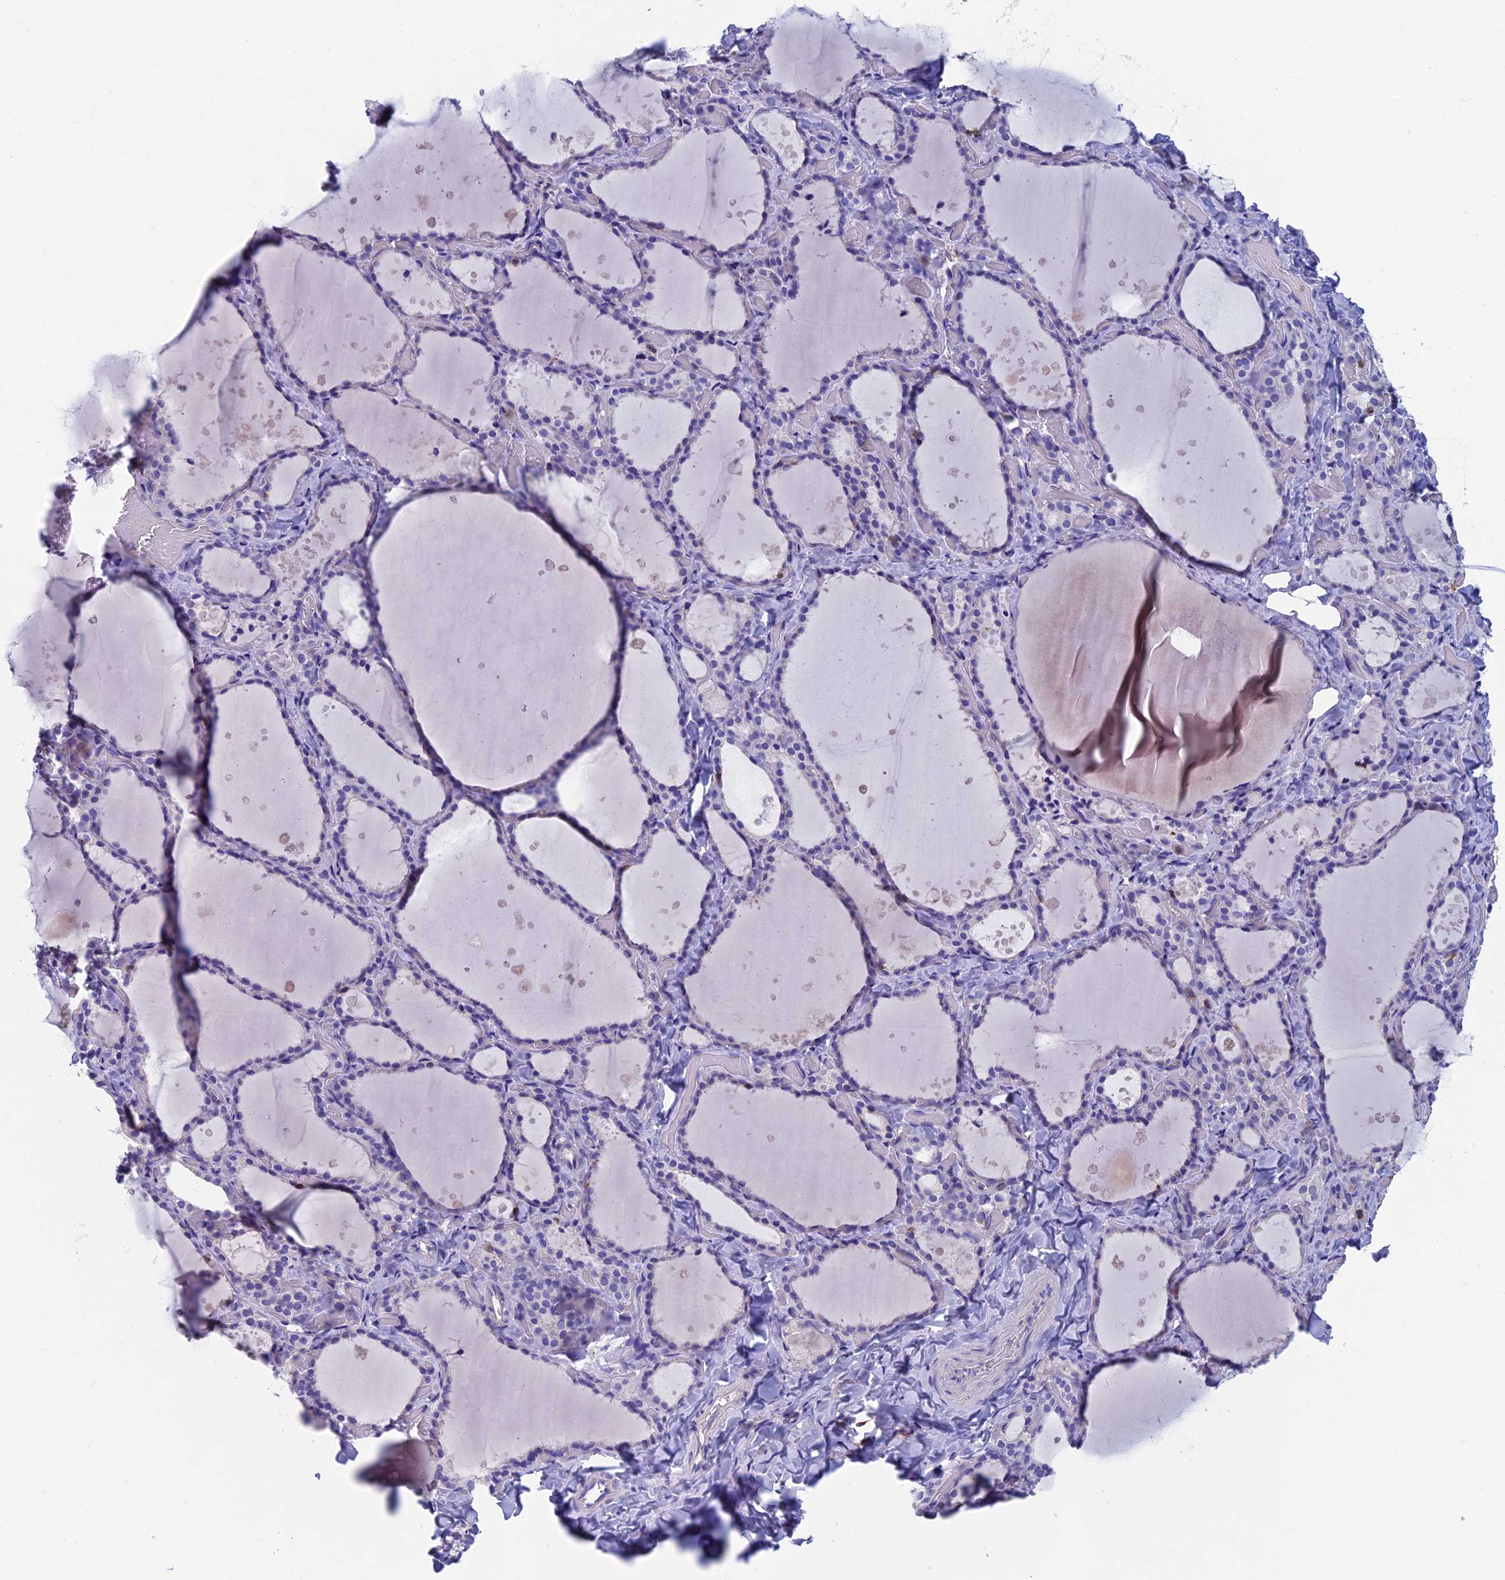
{"staining": {"intensity": "negative", "quantity": "none", "location": "none"}, "tissue": "thyroid gland", "cell_type": "Glandular cells", "image_type": "normal", "snomed": [{"axis": "morphology", "description": "Normal tissue, NOS"}, {"axis": "topography", "description": "Thyroid gland"}], "caption": "A high-resolution image shows immunohistochemistry staining of benign thyroid gland, which displays no significant expression in glandular cells. Brightfield microscopy of immunohistochemistry stained with DAB (3,3'-diaminobenzidine) (brown) and hematoxylin (blue), captured at high magnification.", "gene": "SEPTIN1", "patient": {"sex": "female", "age": 44}}